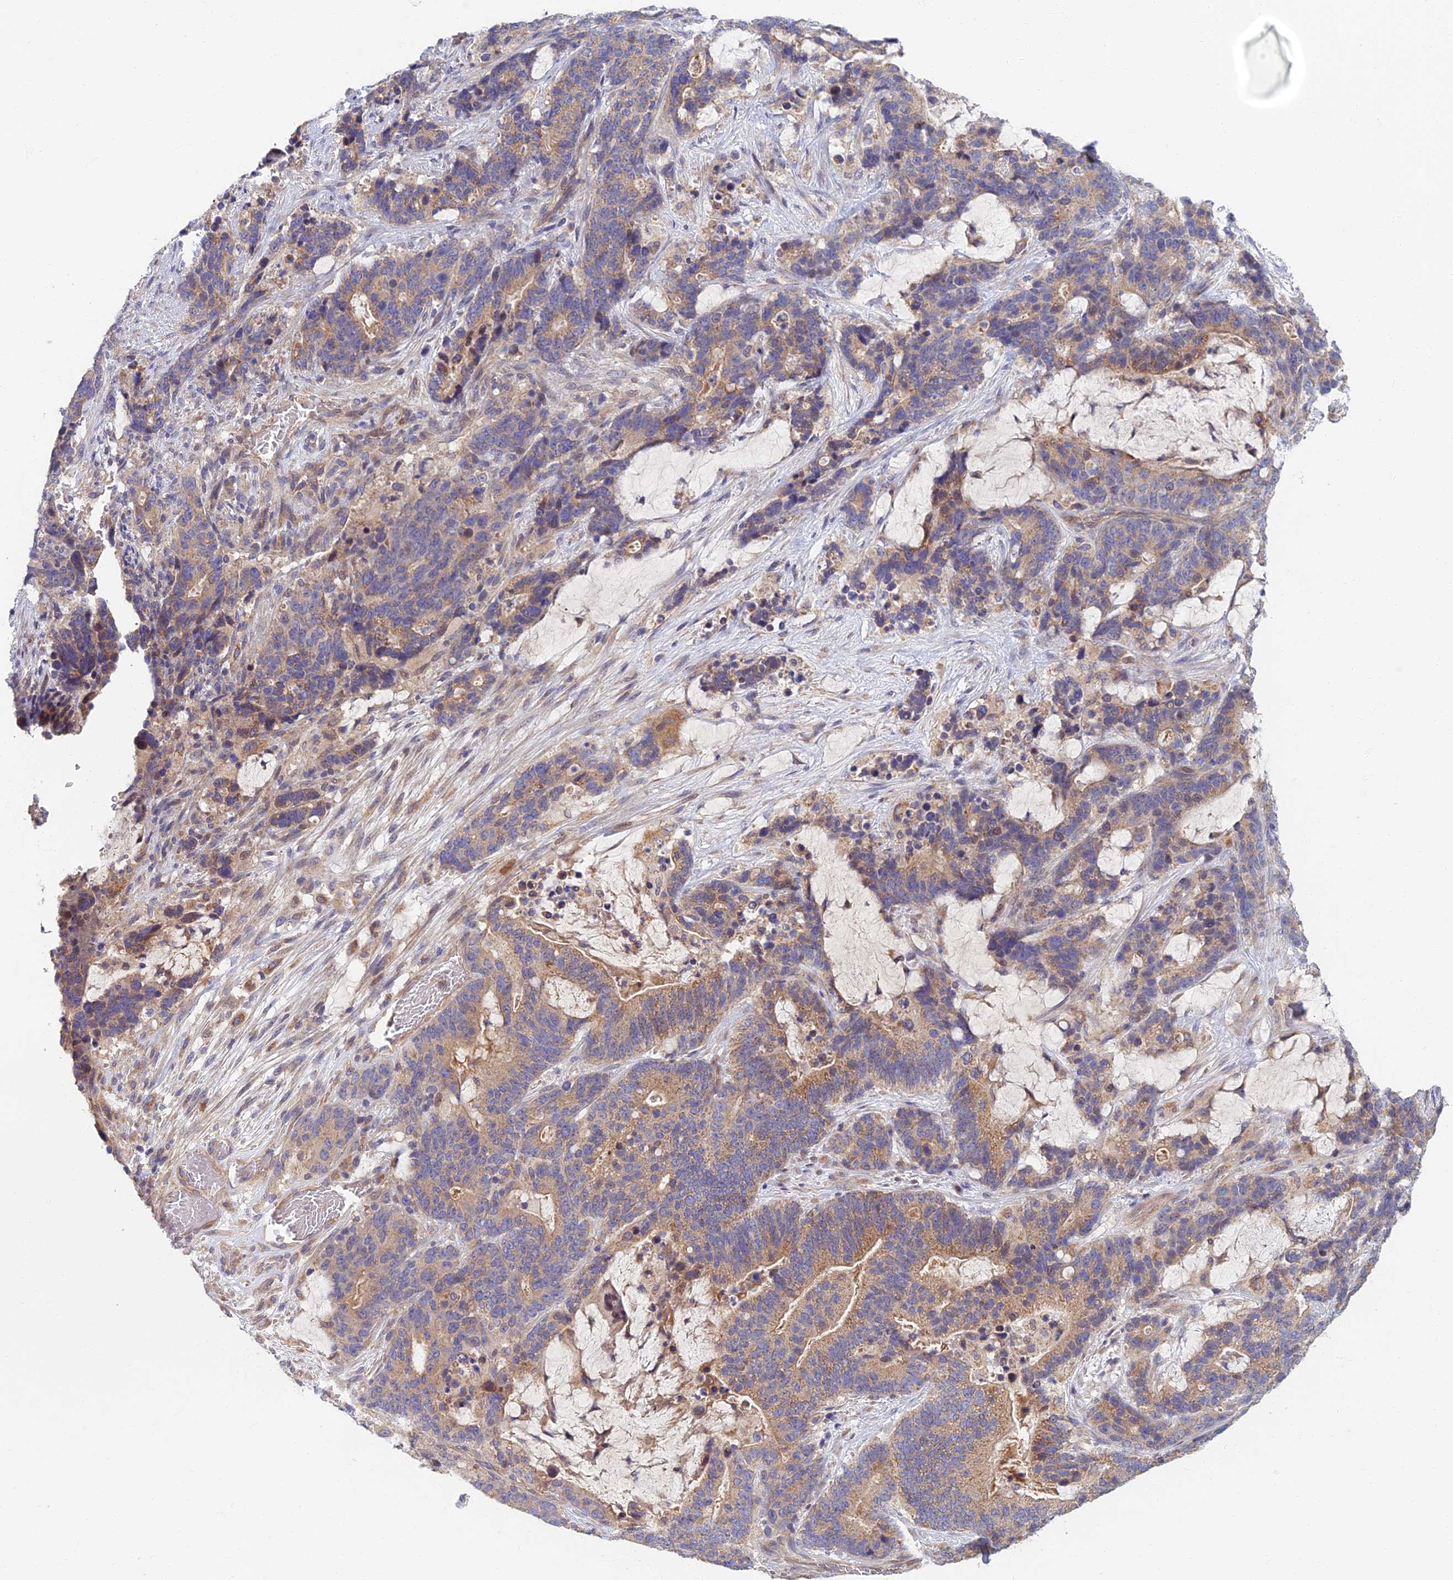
{"staining": {"intensity": "moderate", "quantity": "<25%", "location": "cytoplasmic/membranous"}, "tissue": "stomach cancer", "cell_type": "Tumor cells", "image_type": "cancer", "snomed": [{"axis": "morphology", "description": "Normal tissue, NOS"}, {"axis": "morphology", "description": "Adenocarcinoma, NOS"}, {"axis": "topography", "description": "Stomach"}], "caption": "Immunohistochemical staining of stomach cancer (adenocarcinoma) shows low levels of moderate cytoplasmic/membranous protein expression in approximately <25% of tumor cells.", "gene": "SOGA1", "patient": {"sex": "female", "age": 64}}